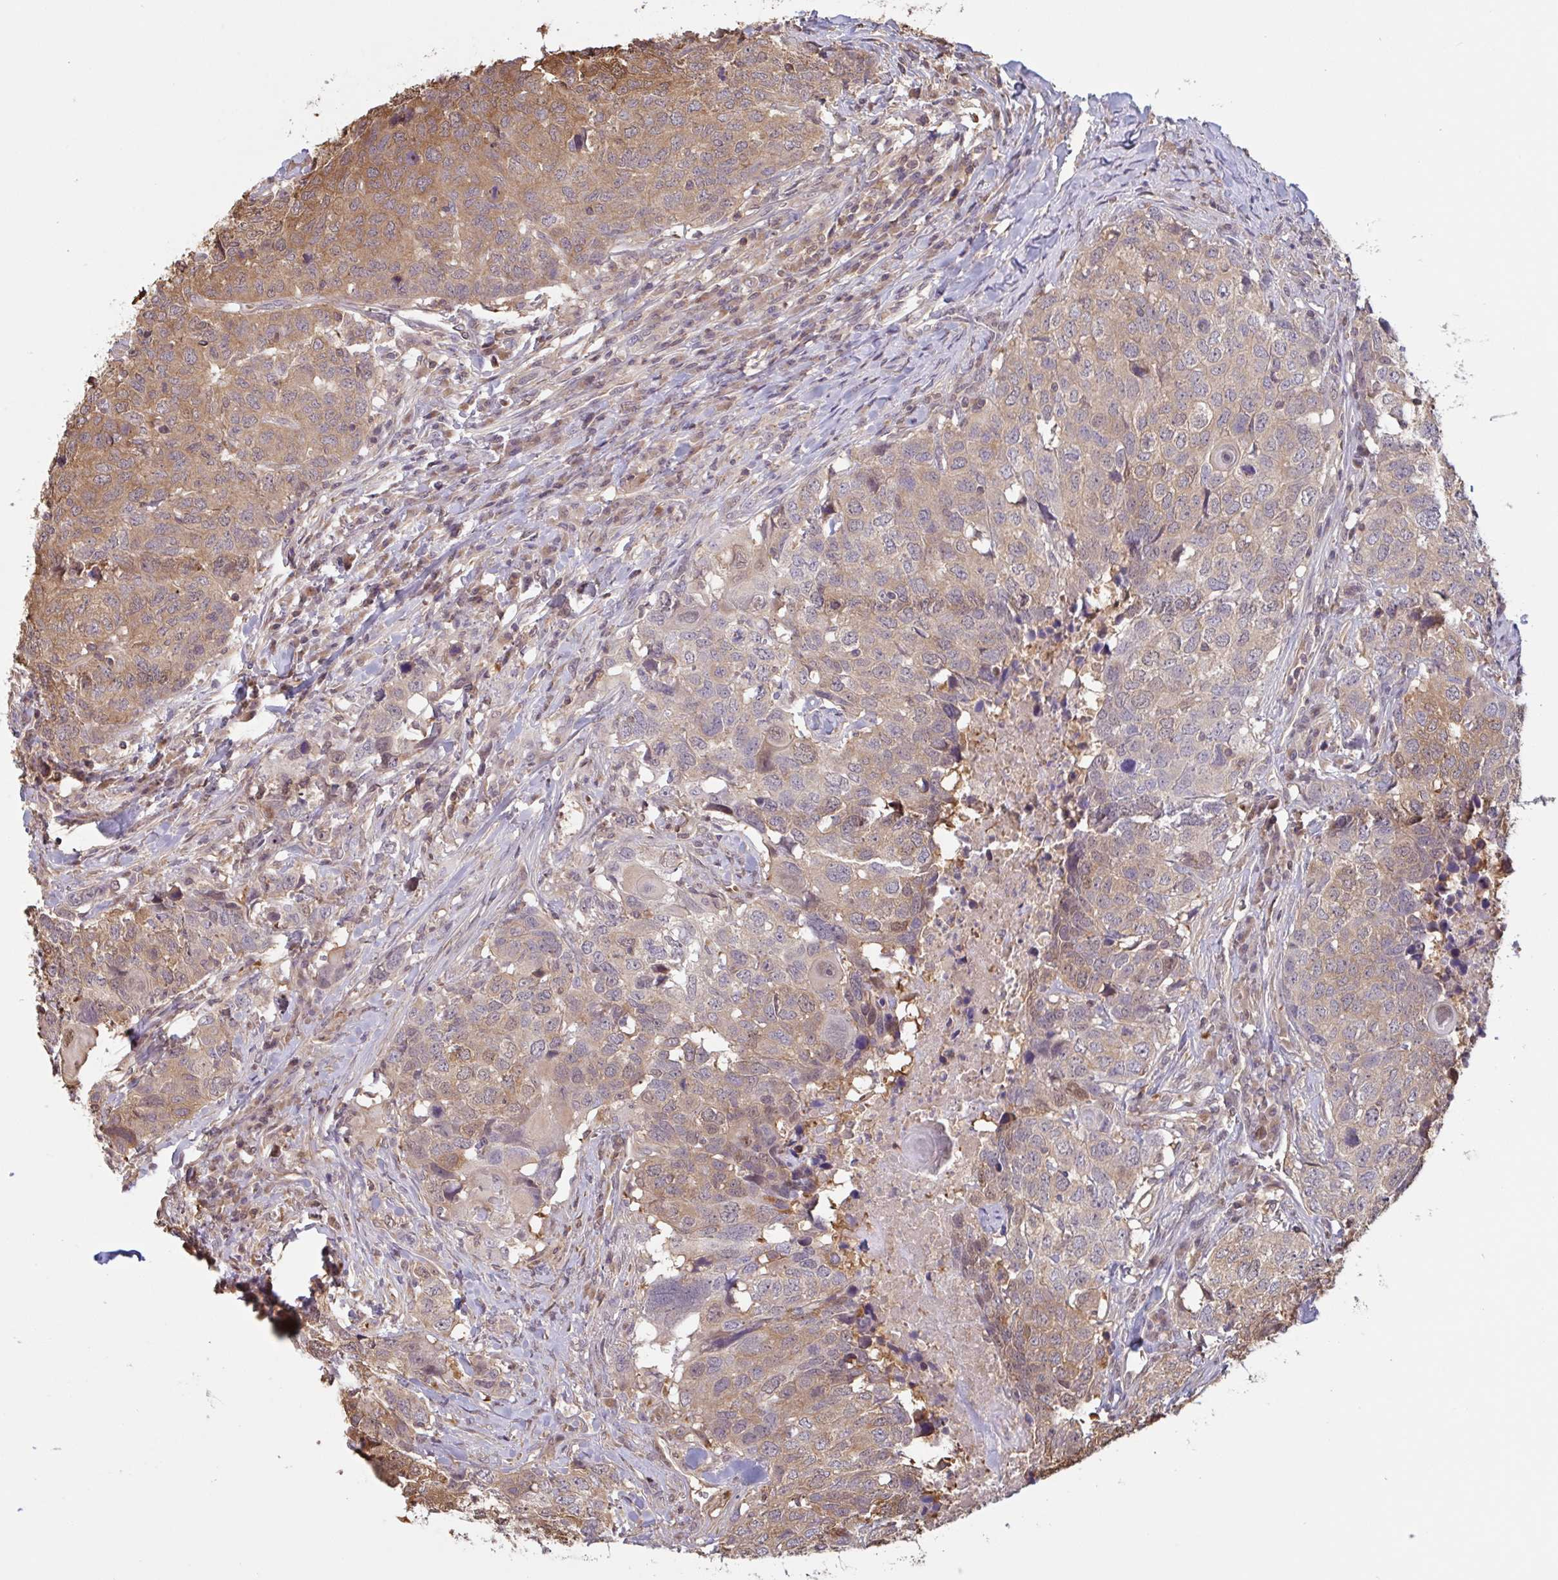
{"staining": {"intensity": "moderate", "quantity": ">75%", "location": "cytoplasmic/membranous,nuclear"}, "tissue": "head and neck cancer", "cell_type": "Tumor cells", "image_type": "cancer", "snomed": [{"axis": "morphology", "description": "Normal tissue, NOS"}, {"axis": "morphology", "description": "Squamous cell carcinoma, NOS"}, {"axis": "topography", "description": "Skeletal muscle"}, {"axis": "topography", "description": "Vascular tissue"}, {"axis": "topography", "description": "Peripheral nerve tissue"}, {"axis": "topography", "description": "Head-Neck"}], "caption": "Head and neck squamous cell carcinoma stained with a brown dye demonstrates moderate cytoplasmic/membranous and nuclear positive staining in about >75% of tumor cells.", "gene": "OTOP2", "patient": {"sex": "male", "age": 66}}